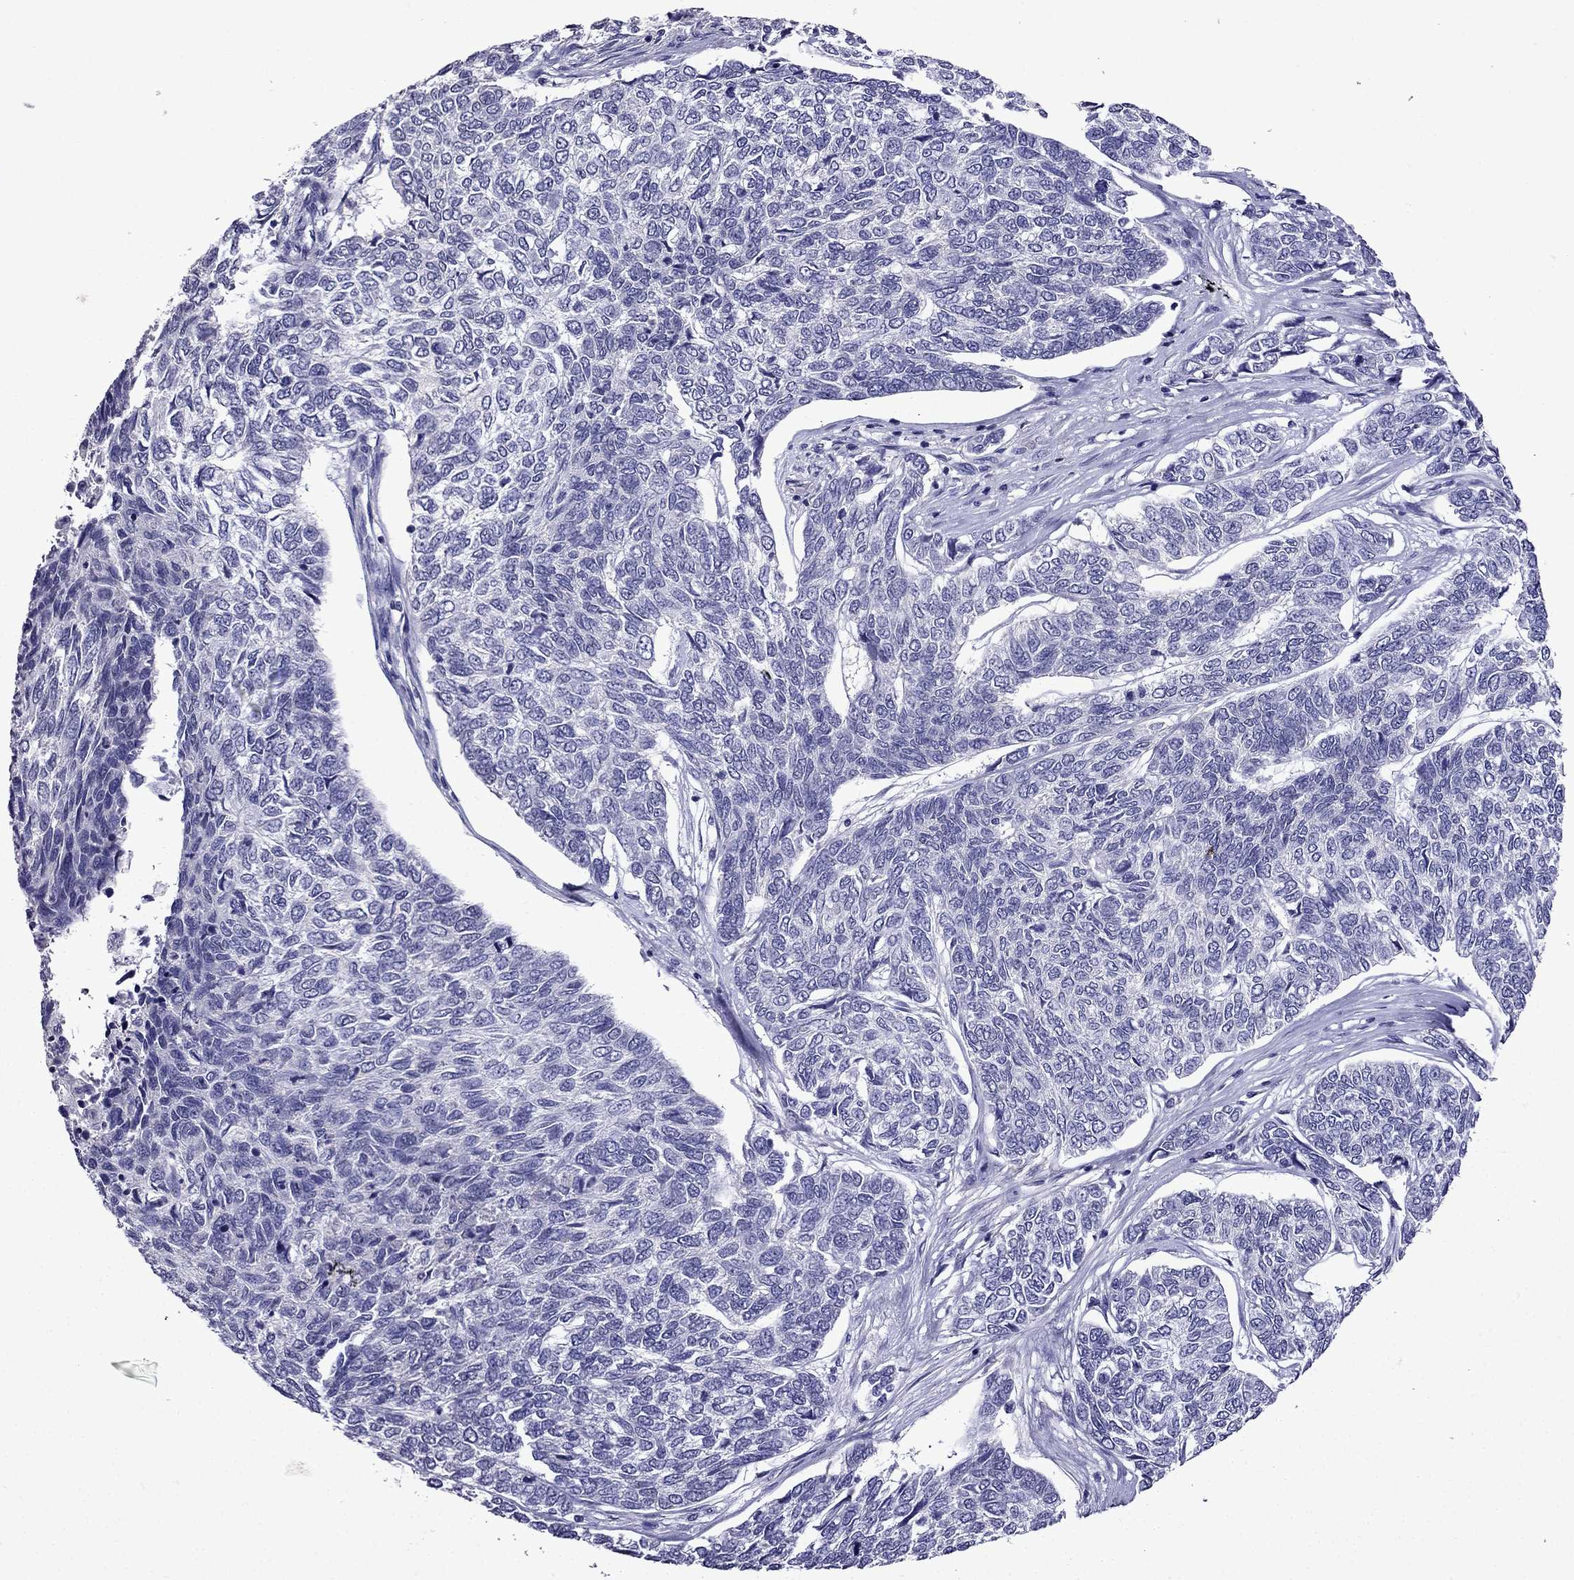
{"staining": {"intensity": "negative", "quantity": "none", "location": "none"}, "tissue": "skin cancer", "cell_type": "Tumor cells", "image_type": "cancer", "snomed": [{"axis": "morphology", "description": "Basal cell carcinoma"}, {"axis": "topography", "description": "Skin"}], "caption": "The micrograph reveals no staining of tumor cells in basal cell carcinoma (skin).", "gene": "DNAH17", "patient": {"sex": "female", "age": 65}}